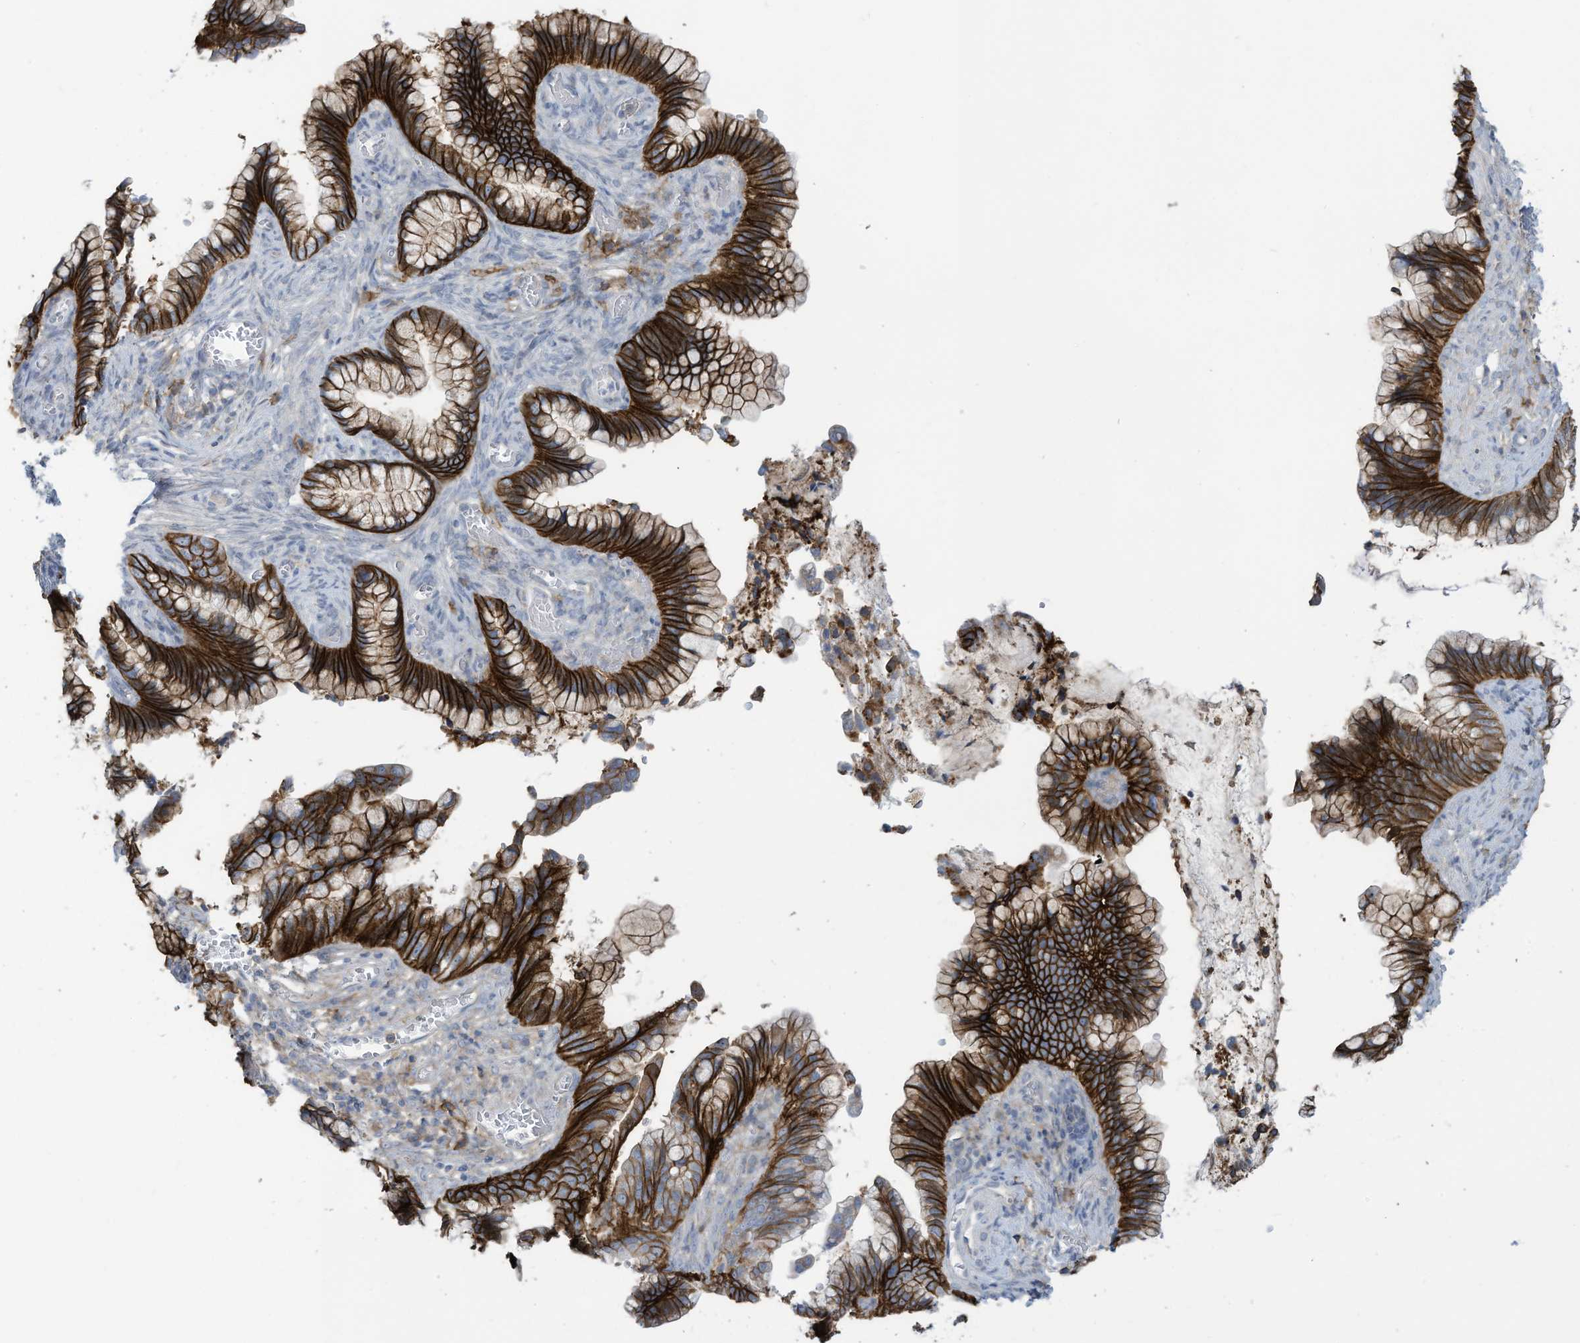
{"staining": {"intensity": "strong", "quantity": ">75%", "location": "cytoplasmic/membranous"}, "tissue": "cervical cancer", "cell_type": "Tumor cells", "image_type": "cancer", "snomed": [{"axis": "morphology", "description": "Adenocarcinoma, NOS"}, {"axis": "topography", "description": "Cervix"}], "caption": "The image demonstrates a brown stain indicating the presence of a protein in the cytoplasmic/membranous of tumor cells in cervical cancer.", "gene": "SLC1A5", "patient": {"sex": "female", "age": 44}}